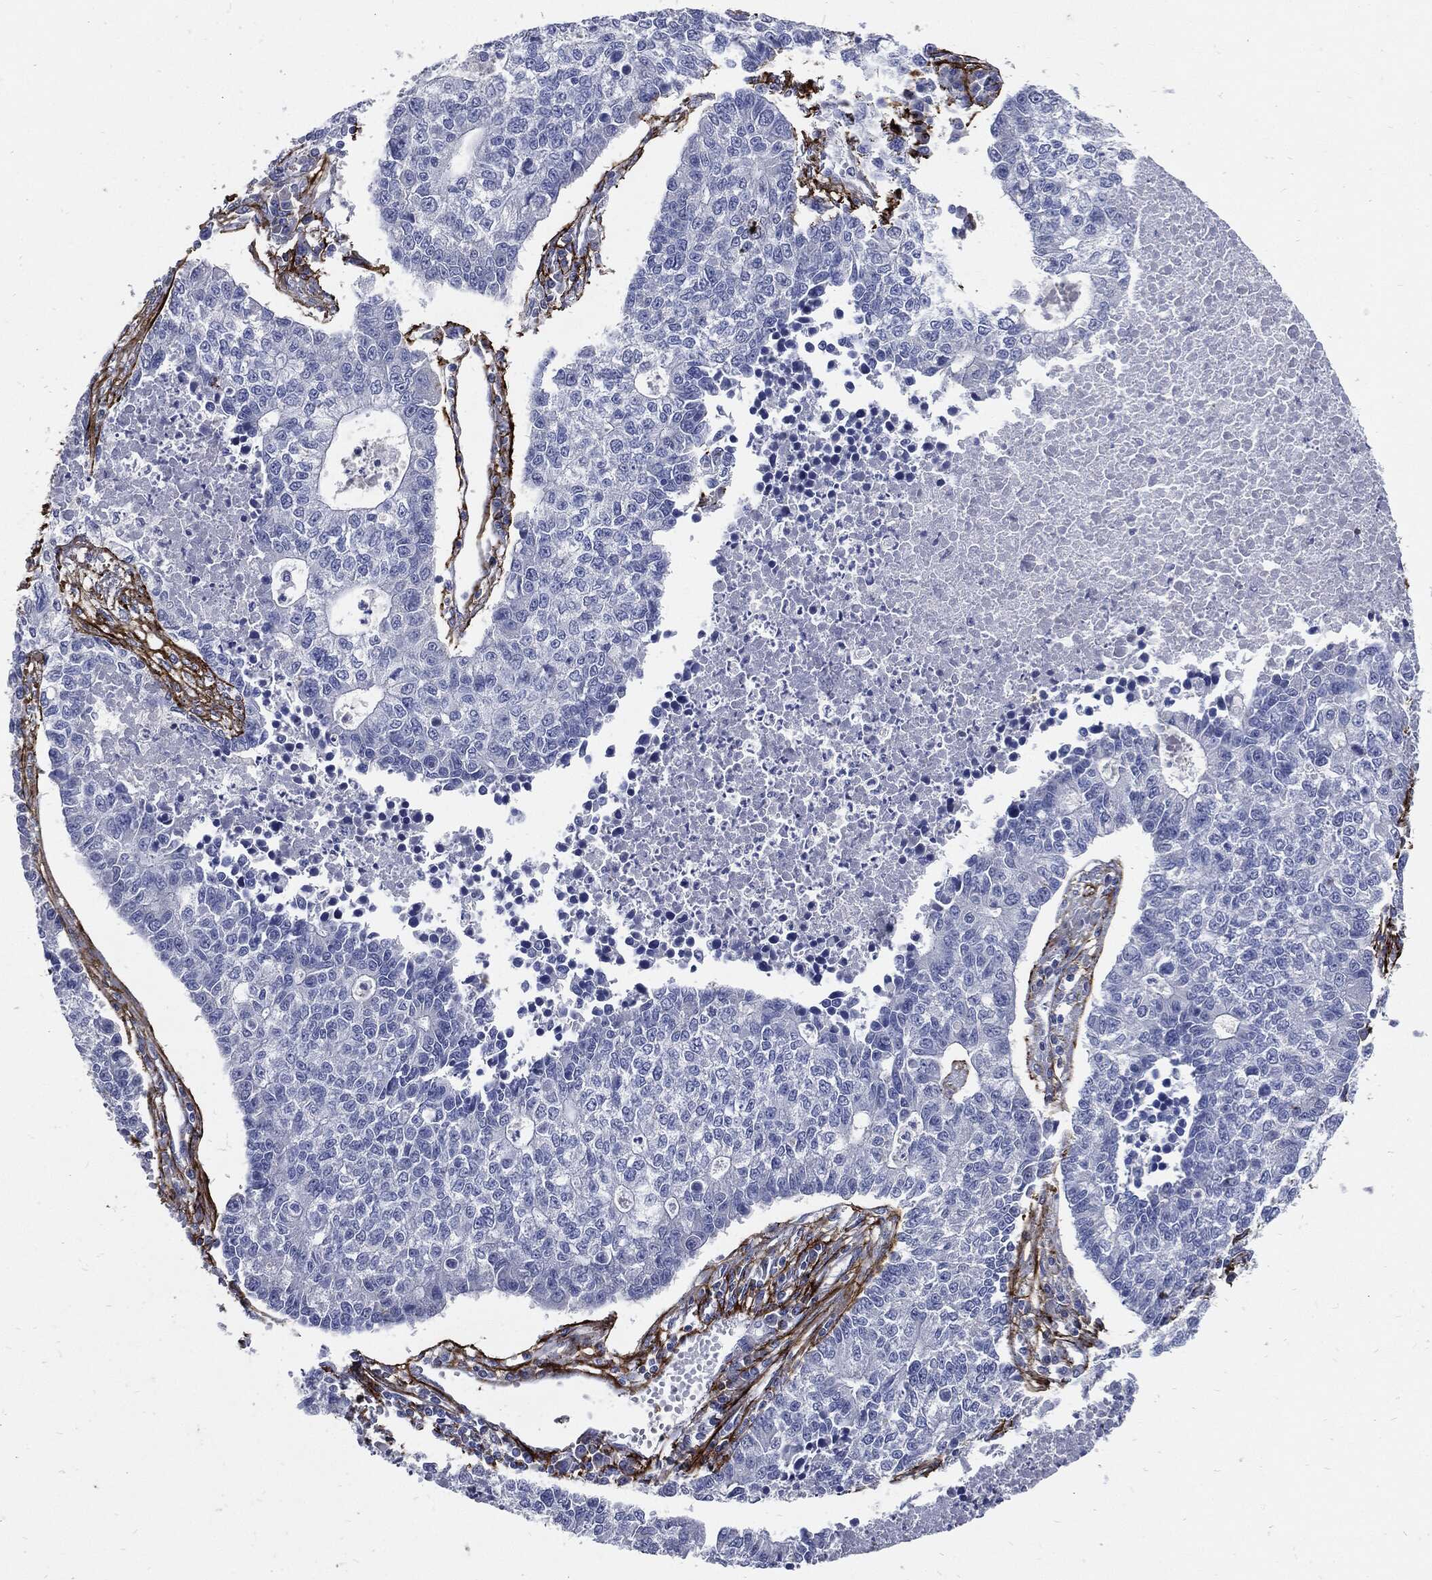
{"staining": {"intensity": "negative", "quantity": "none", "location": "none"}, "tissue": "lung cancer", "cell_type": "Tumor cells", "image_type": "cancer", "snomed": [{"axis": "morphology", "description": "Adenocarcinoma, NOS"}, {"axis": "topography", "description": "Lung"}], "caption": "Image shows no significant protein staining in tumor cells of adenocarcinoma (lung).", "gene": "FBN1", "patient": {"sex": "male", "age": 57}}